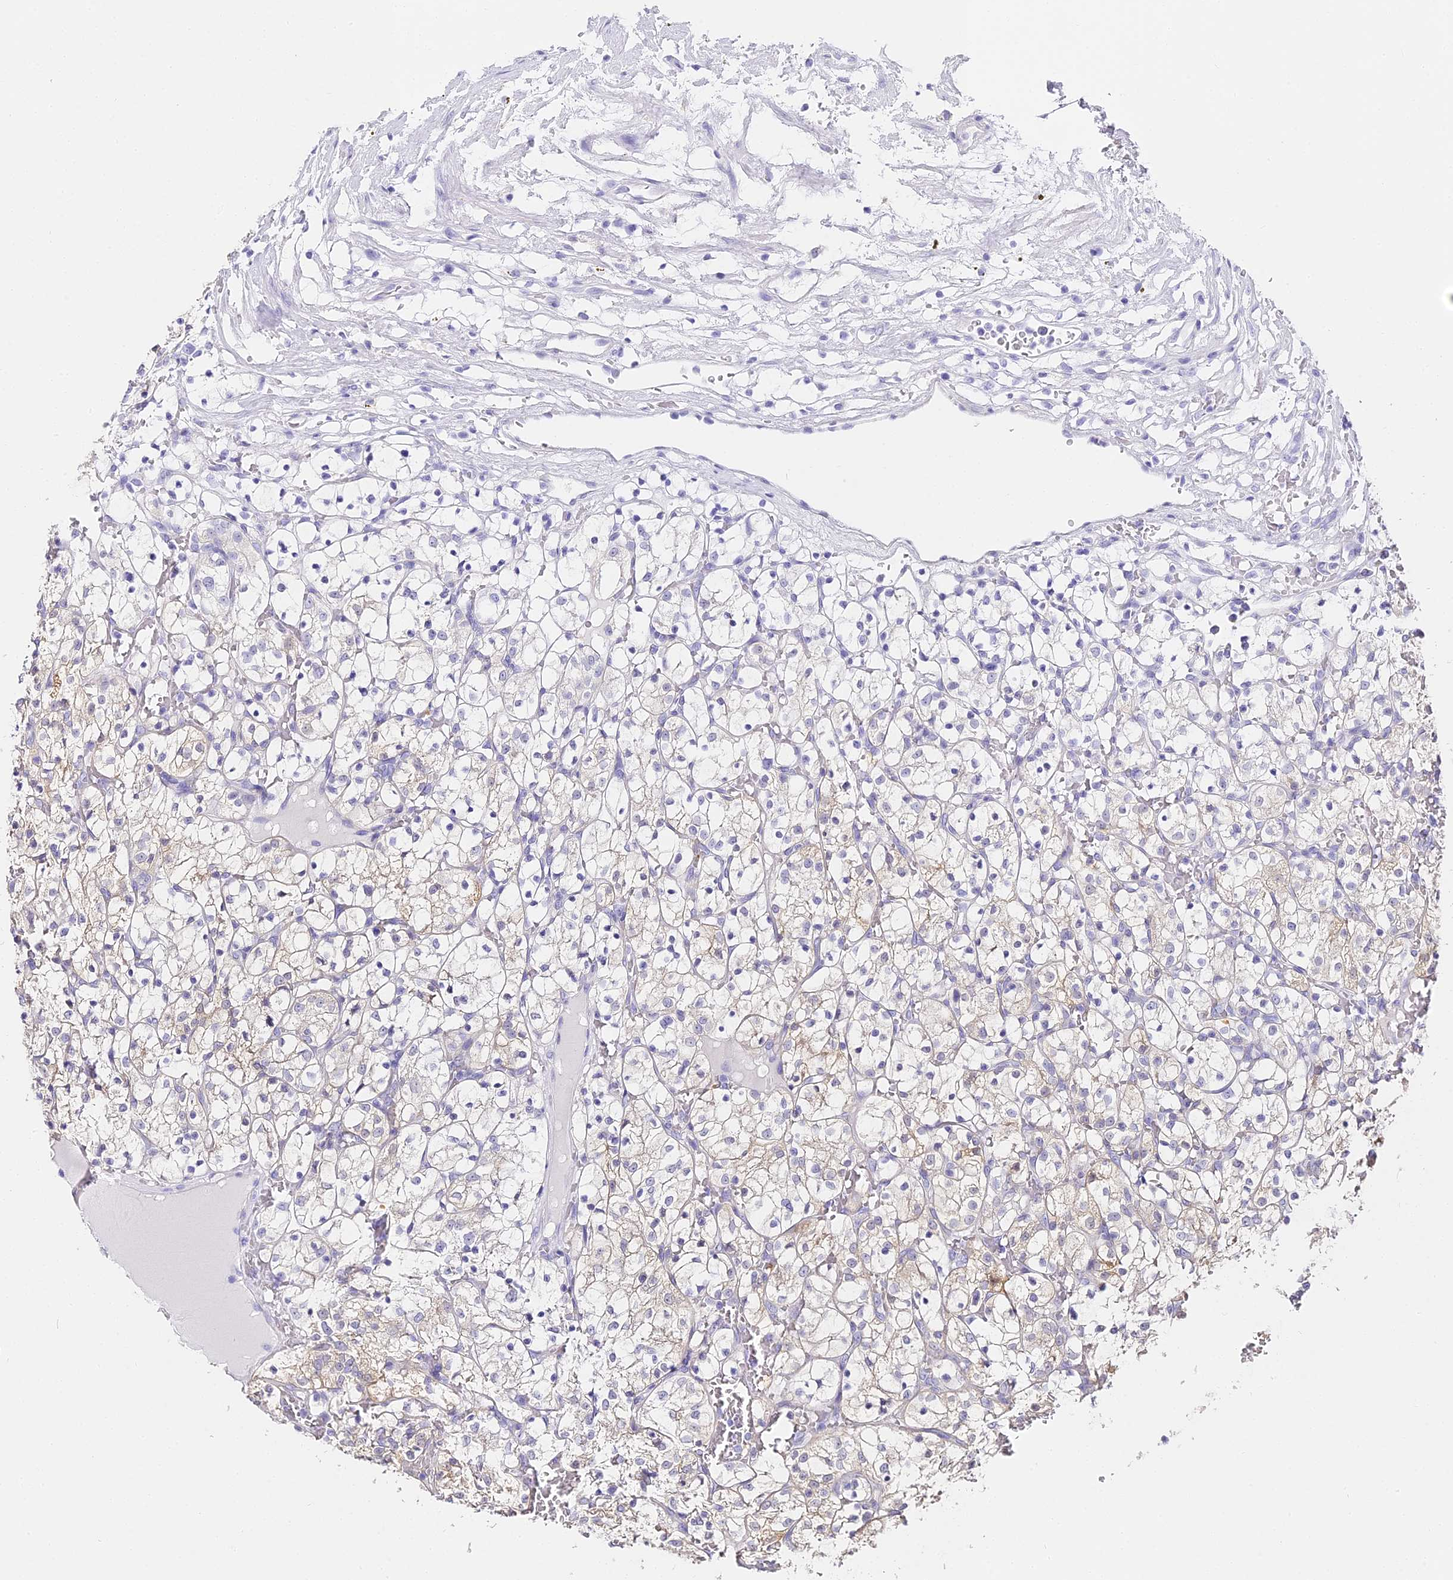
{"staining": {"intensity": "weak", "quantity": "<25%", "location": "cytoplasmic/membranous"}, "tissue": "renal cancer", "cell_type": "Tumor cells", "image_type": "cancer", "snomed": [{"axis": "morphology", "description": "Adenocarcinoma, NOS"}, {"axis": "topography", "description": "Kidney"}], "caption": "Immunohistochemistry (IHC) micrograph of human adenocarcinoma (renal) stained for a protein (brown), which shows no staining in tumor cells.", "gene": "ABHD14A-ACY1", "patient": {"sex": "female", "age": 69}}